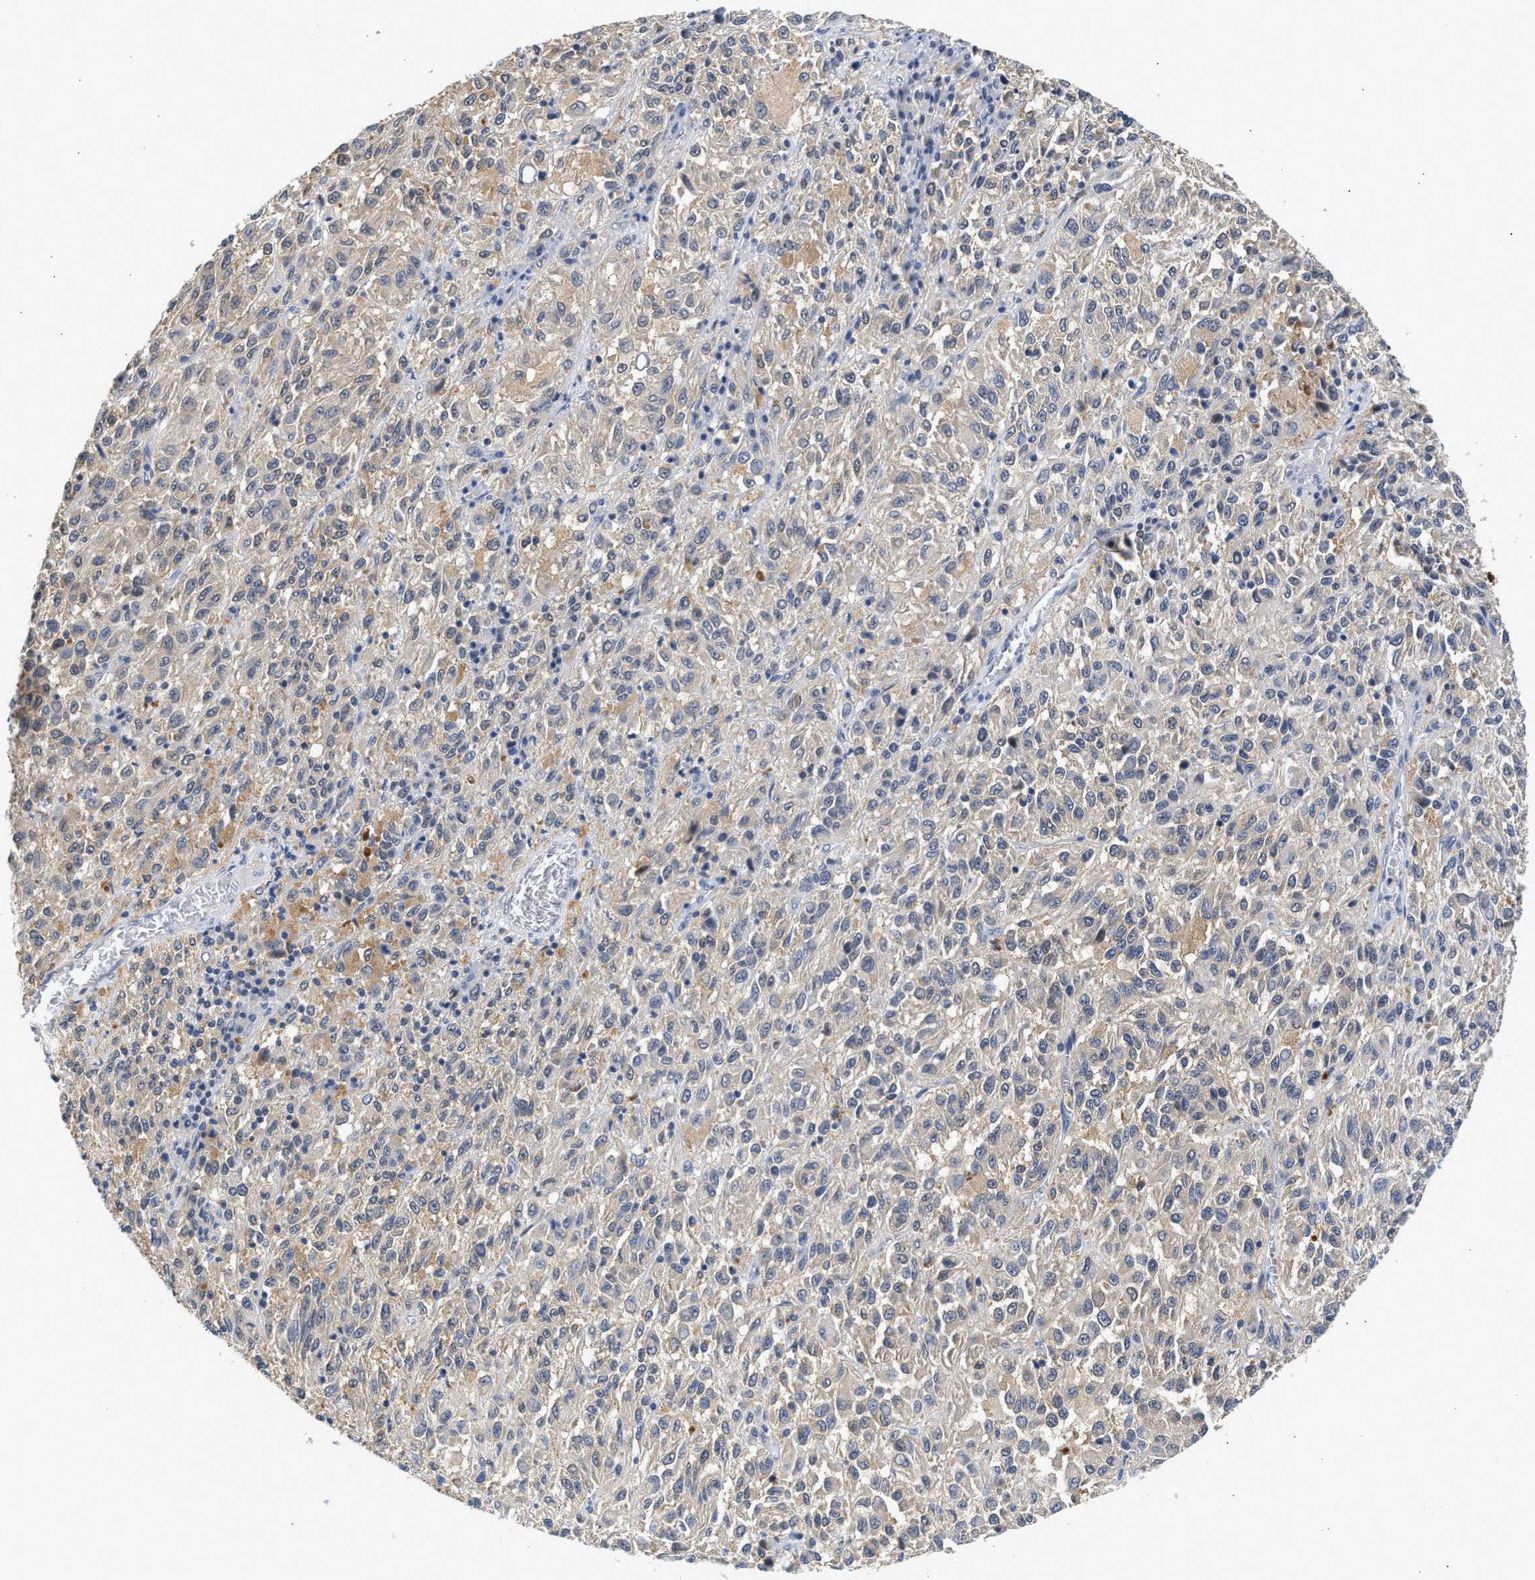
{"staining": {"intensity": "weak", "quantity": "<25%", "location": "cytoplasmic/membranous"}, "tissue": "melanoma", "cell_type": "Tumor cells", "image_type": "cancer", "snomed": [{"axis": "morphology", "description": "Malignant melanoma, Metastatic site"}, {"axis": "topography", "description": "Lung"}], "caption": "DAB immunohistochemical staining of malignant melanoma (metastatic site) shows no significant positivity in tumor cells. The staining was performed using DAB to visualize the protein expression in brown, while the nuclei were stained in blue with hematoxylin (Magnification: 20x).", "gene": "PPM1L", "patient": {"sex": "male", "age": 64}}